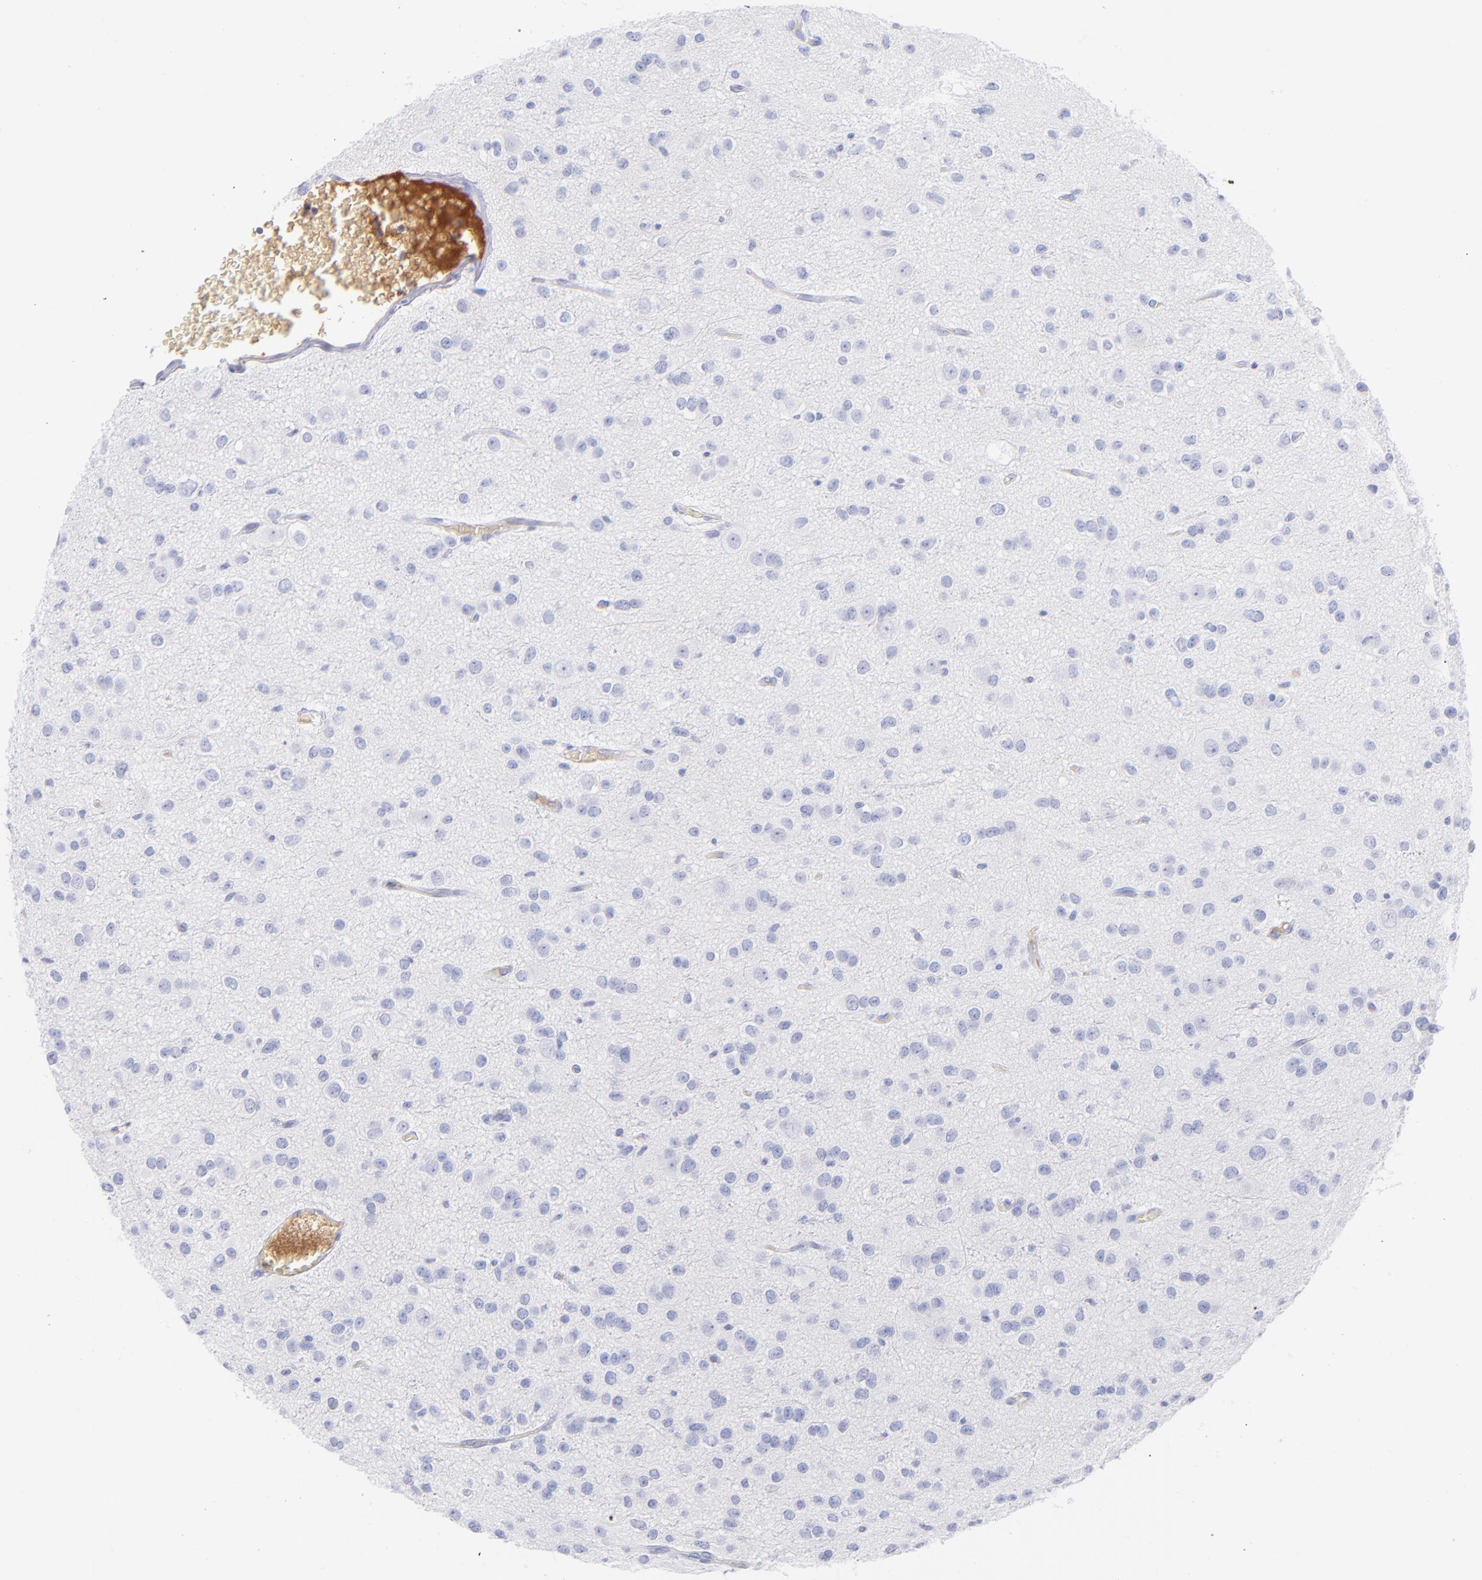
{"staining": {"intensity": "negative", "quantity": "none", "location": "none"}, "tissue": "glioma", "cell_type": "Tumor cells", "image_type": "cancer", "snomed": [{"axis": "morphology", "description": "Glioma, malignant, Low grade"}, {"axis": "topography", "description": "Brain"}], "caption": "The photomicrograph displays no significant expression in tumor cells of glioma.", "gene": "HP", "patient": {"sex": "male", "age": 42}}